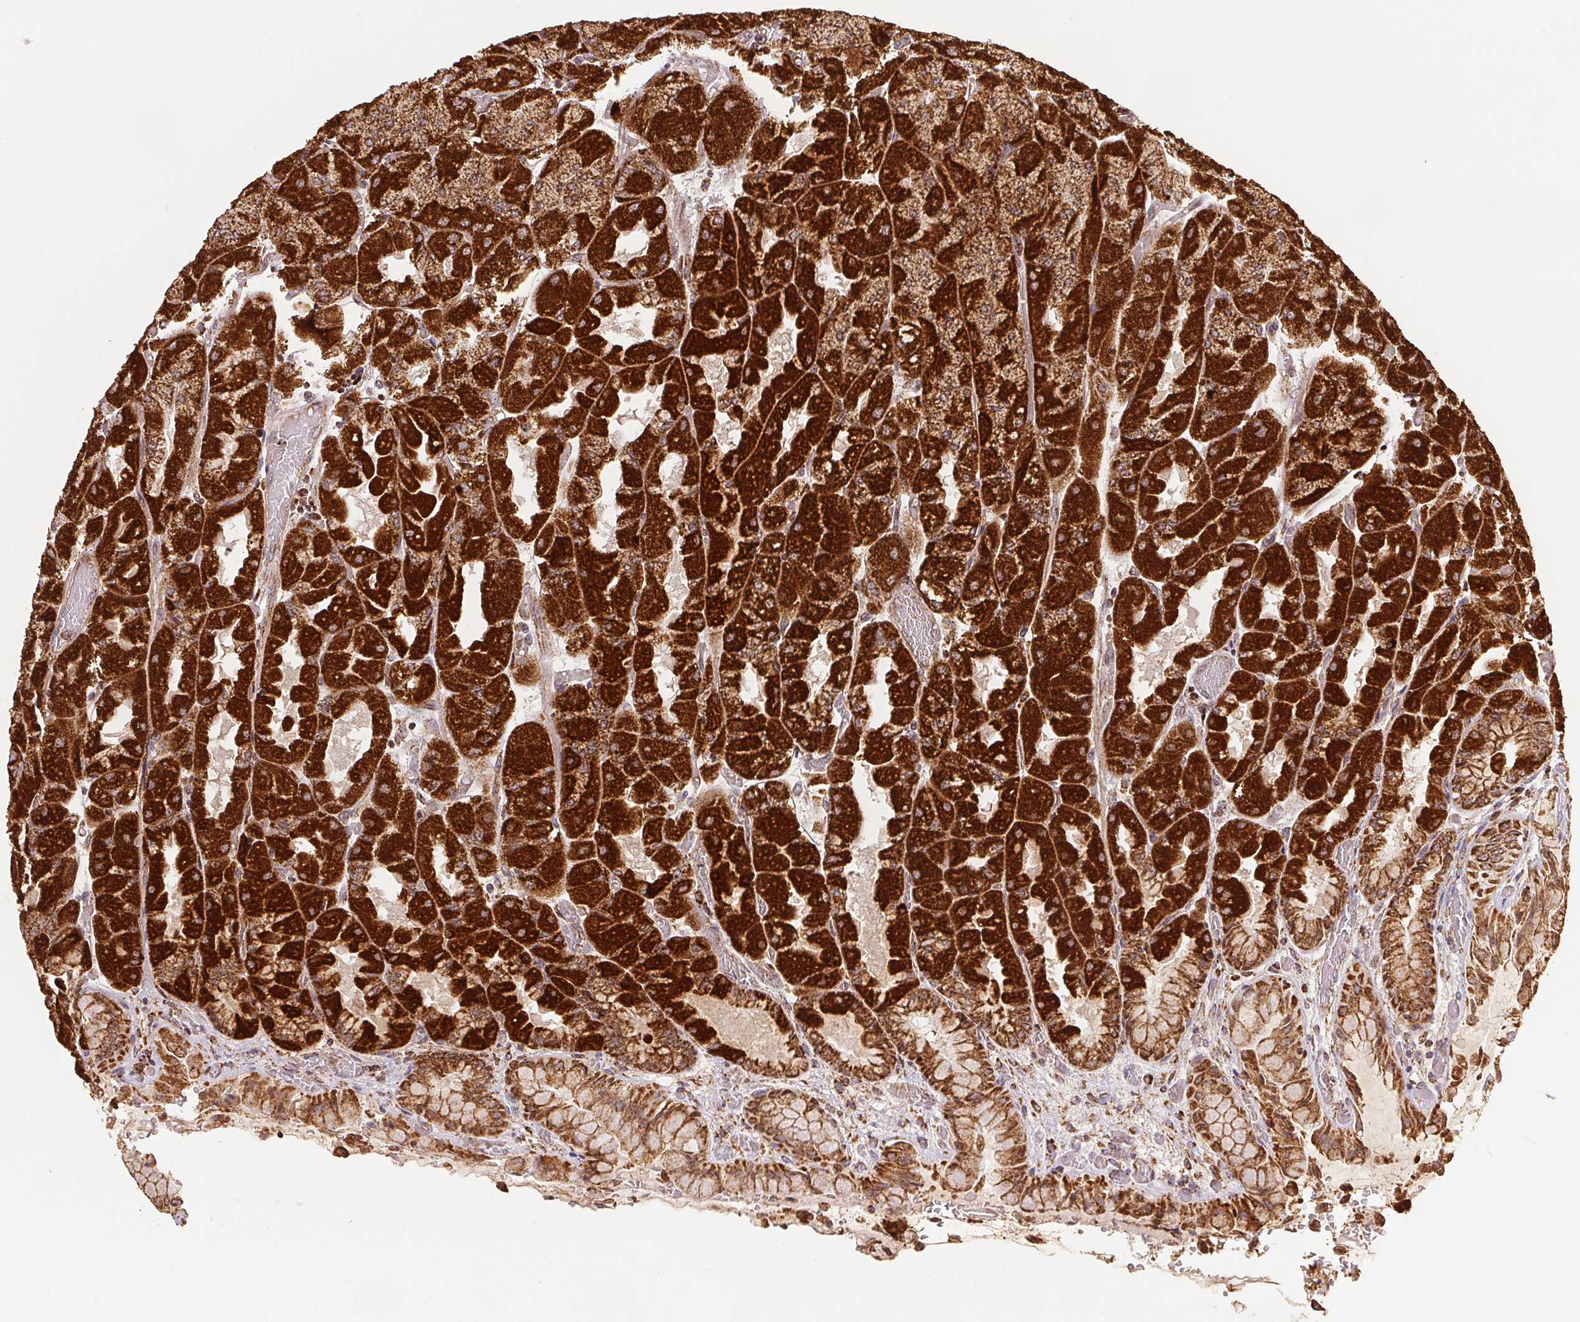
{"staining": {"intensity": "strong", "quantity": ">75%", "location": "cytoplasmic/membranous"}, "tissue": "stomach", "cell_type": "Glandular cells", "image_type": "normal", "snomed": [{"axis": "morphology", "description": "Normal tissue, NOS"}, {"axis": "topography", "description": "Stomach"}], "caption": "Brown immunohistochemical staining in unremarkable human stomach exhibits strong cytoplasmic/membranous expression in approximately >75% of glandular cells.", "gene": "SDHB", "patient": {"sex": "female", "age": 61}}